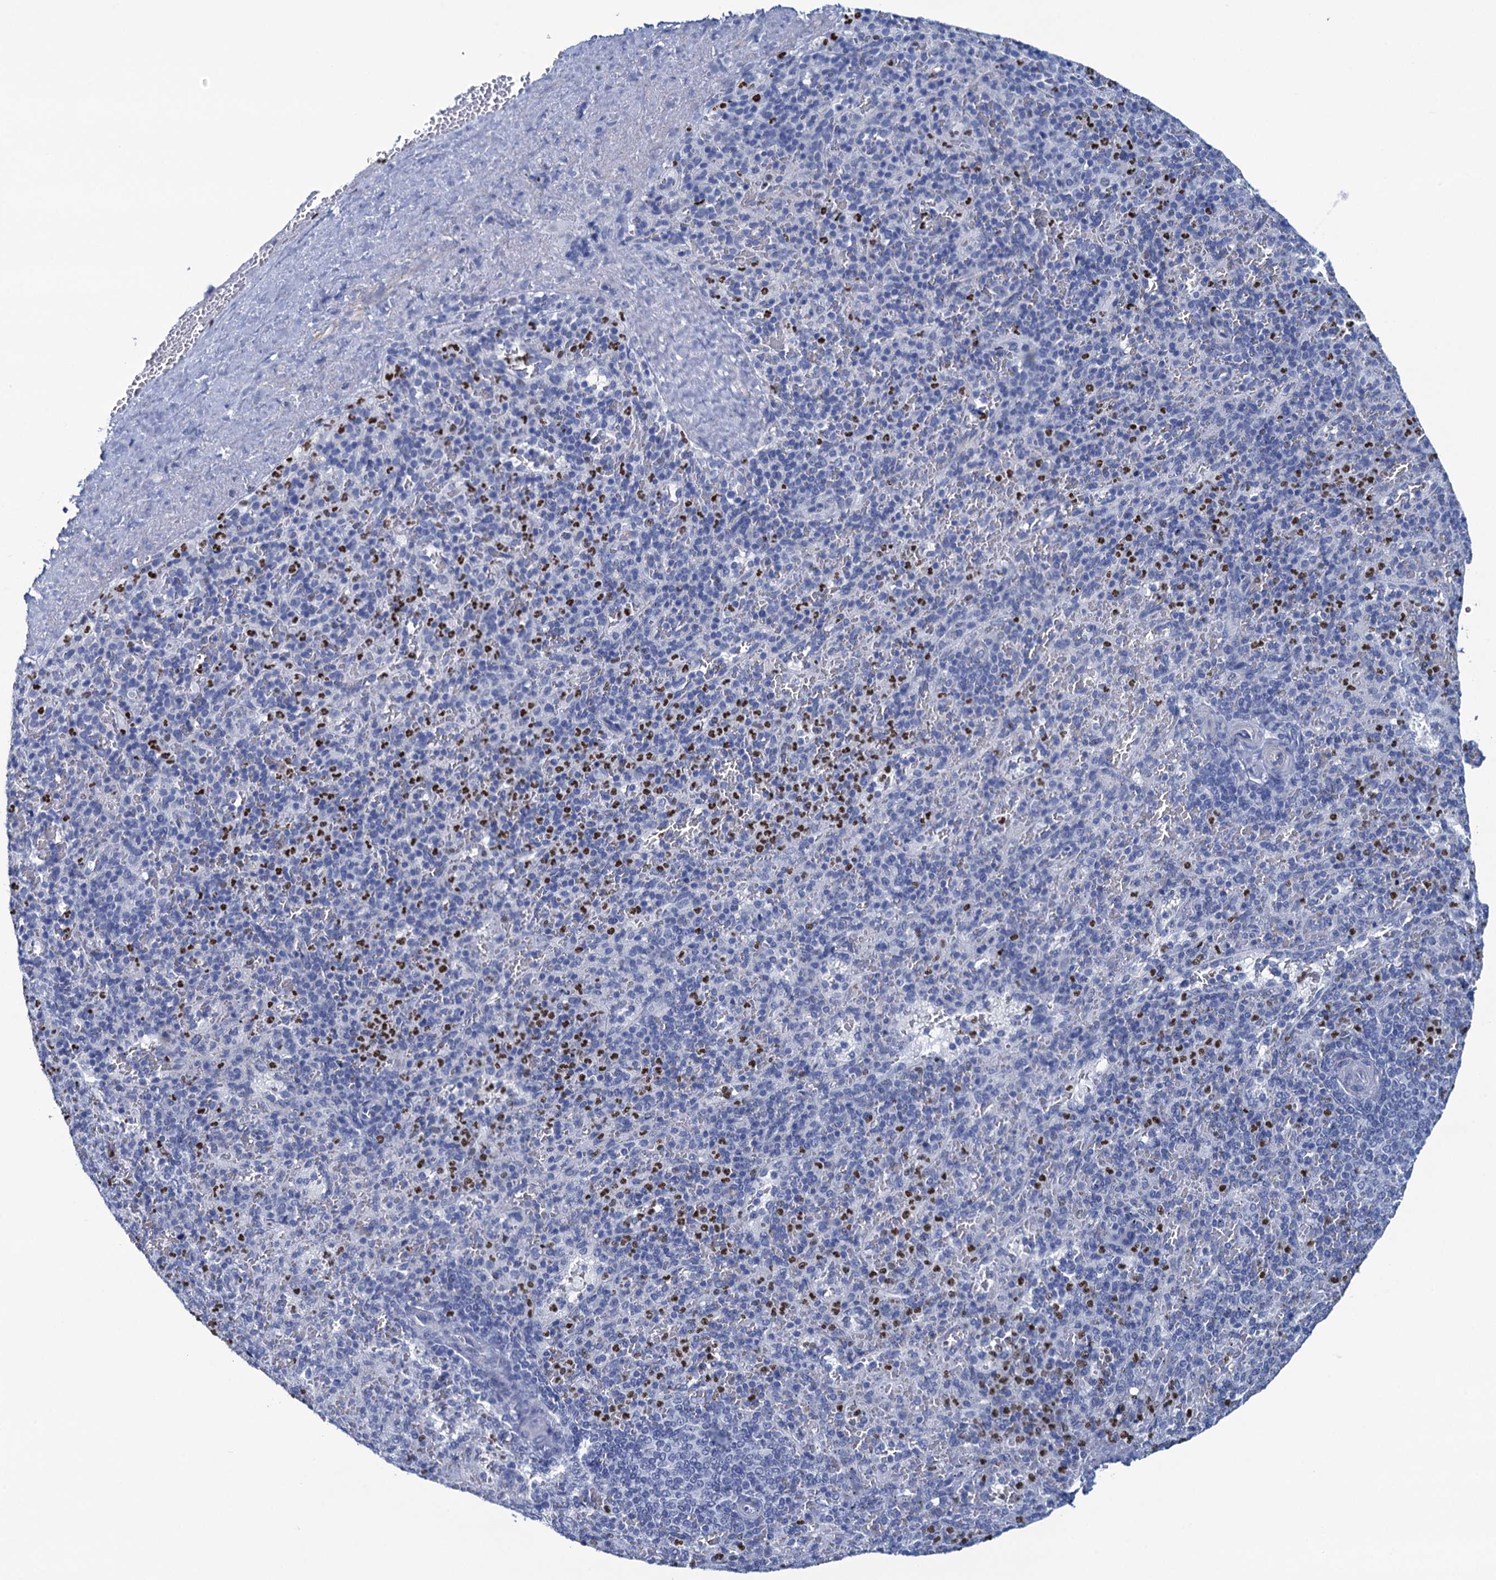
{"staining": {"intensity": "moderate", "quantity": "25%-75%", "location": "nuclear"}, "tissue": "spleen", "cell_type": "Cells in red pulp", "image_type": "normal", "snomed": [{"axis": "morphology", "description": "Normal tissue, NOS"}, {"axis": "topography", "description": "Spleen"}], "caption": "A high-resolution image shows immunohistochemistry (IHC) staining of normal spleen, which displays moderate nuclear positivity in about 25%-75% of cells in red pulp. (Stains: DAB (3,3'-diaminobenzidine) in brown, nuclei in blue, Microscopy: brightfield microscopy at high magnification).", "gene": "RHCG", "patient": {"sex": "male", "age": 82}}